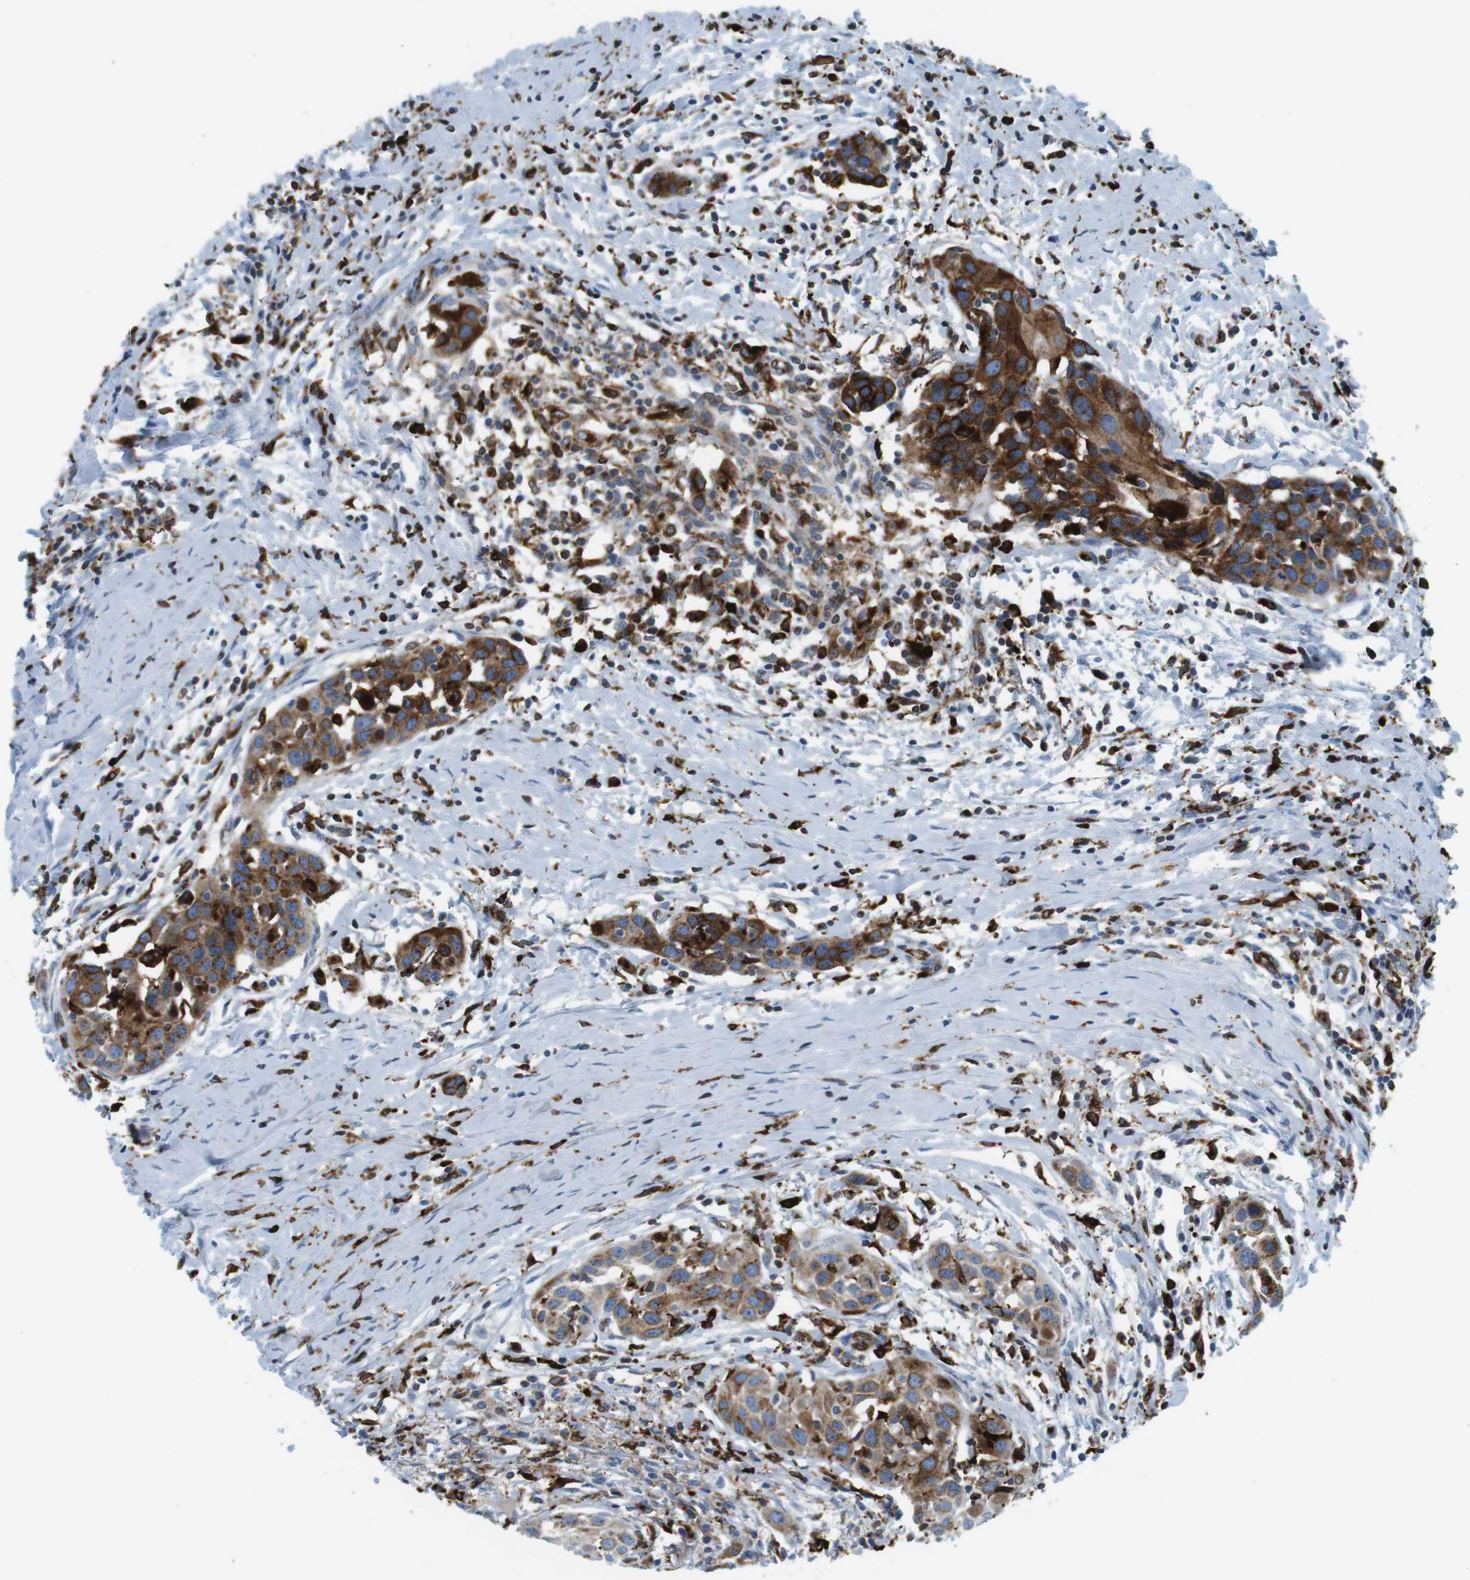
{"staining": {"intensity": "strong", "quantity": "25%-75%", "location": "cytoplasmic/membranous"}, "tissue": "head and neck cancer", "cell_type": "Tumor cells", "image_type": "cancer", "snomed": [{"axis": "morphology", "description": "Squamous cell carcinoma, NOS"}, {"axis": "topography", "description": "Oral tissue"}, {"axis": "topography", "description": "Head-Neck"}], "caption": "Protein analysis of squamous cell carcinoma (head and neck) tissue exhibits strong cytoplasmic/membranous expression in about 25%-75% of tumor cells.", "gene": "CIITA", "patient": {"sex": "female", "age": 50}}